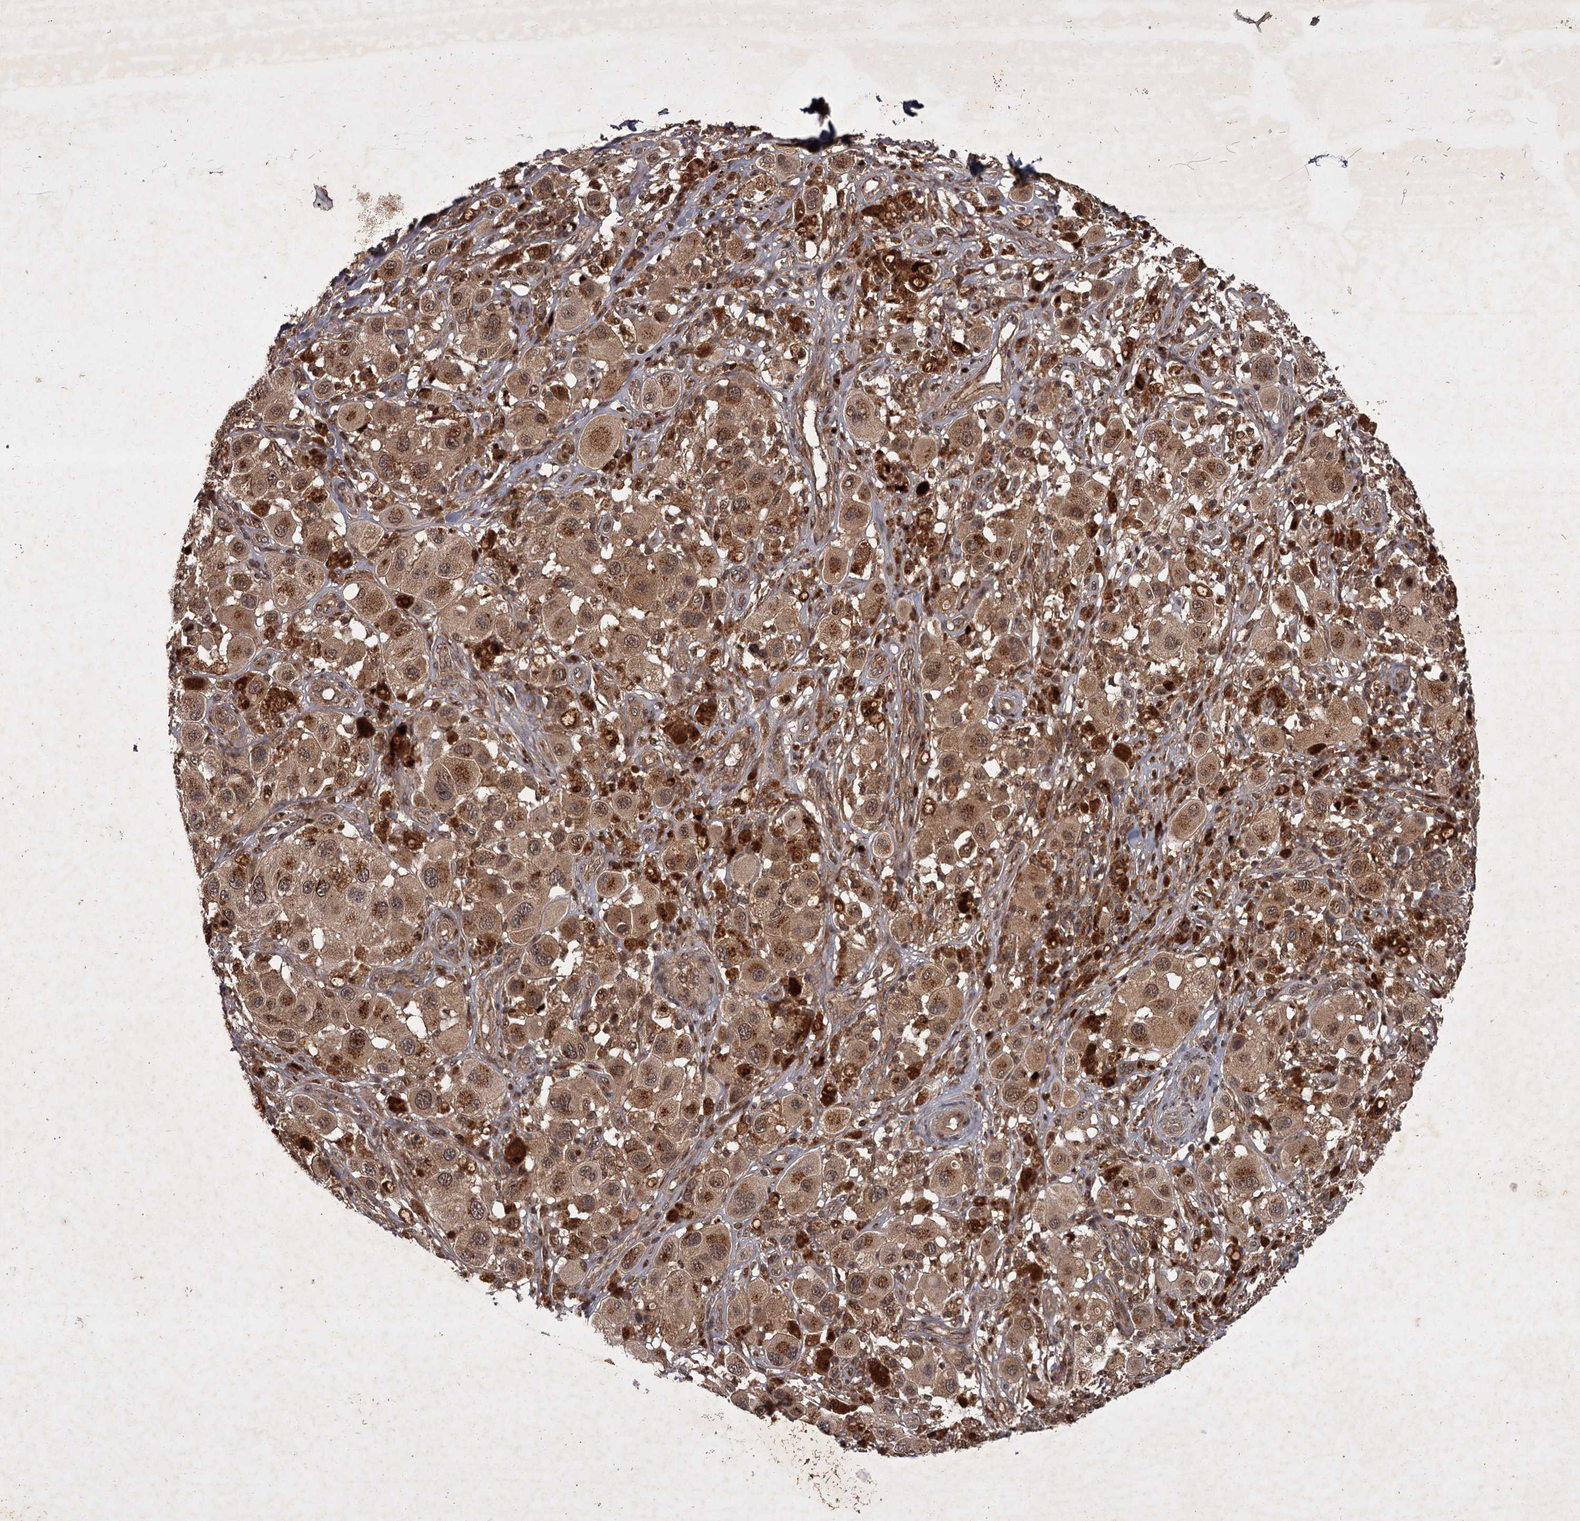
{"staining": {"intensity": "moderate", "quantity": ">75%", "location": "cytoplasmic/membranous,nuclear"}, "tissue": "melanoma", "cell_type": "Tumor cells", "image_type": "cancer", "snomed": [{"axis": "morphology", "description": "Malignant melanoma, Metastatic site"}, {"axis": "topography", "description": "Skin"}], "caption": "This histopathology image exhibits malignant melanoma (metastatic site) stained with IHC to label a protein in brown. The cytoplasmic/membranous and nuclear of tumor cells show moderate positivity for the protein. Nuclei are counter-stained blue.", "gene": "TBC1D23", "patient": {"sex": "male", "age": 41}}